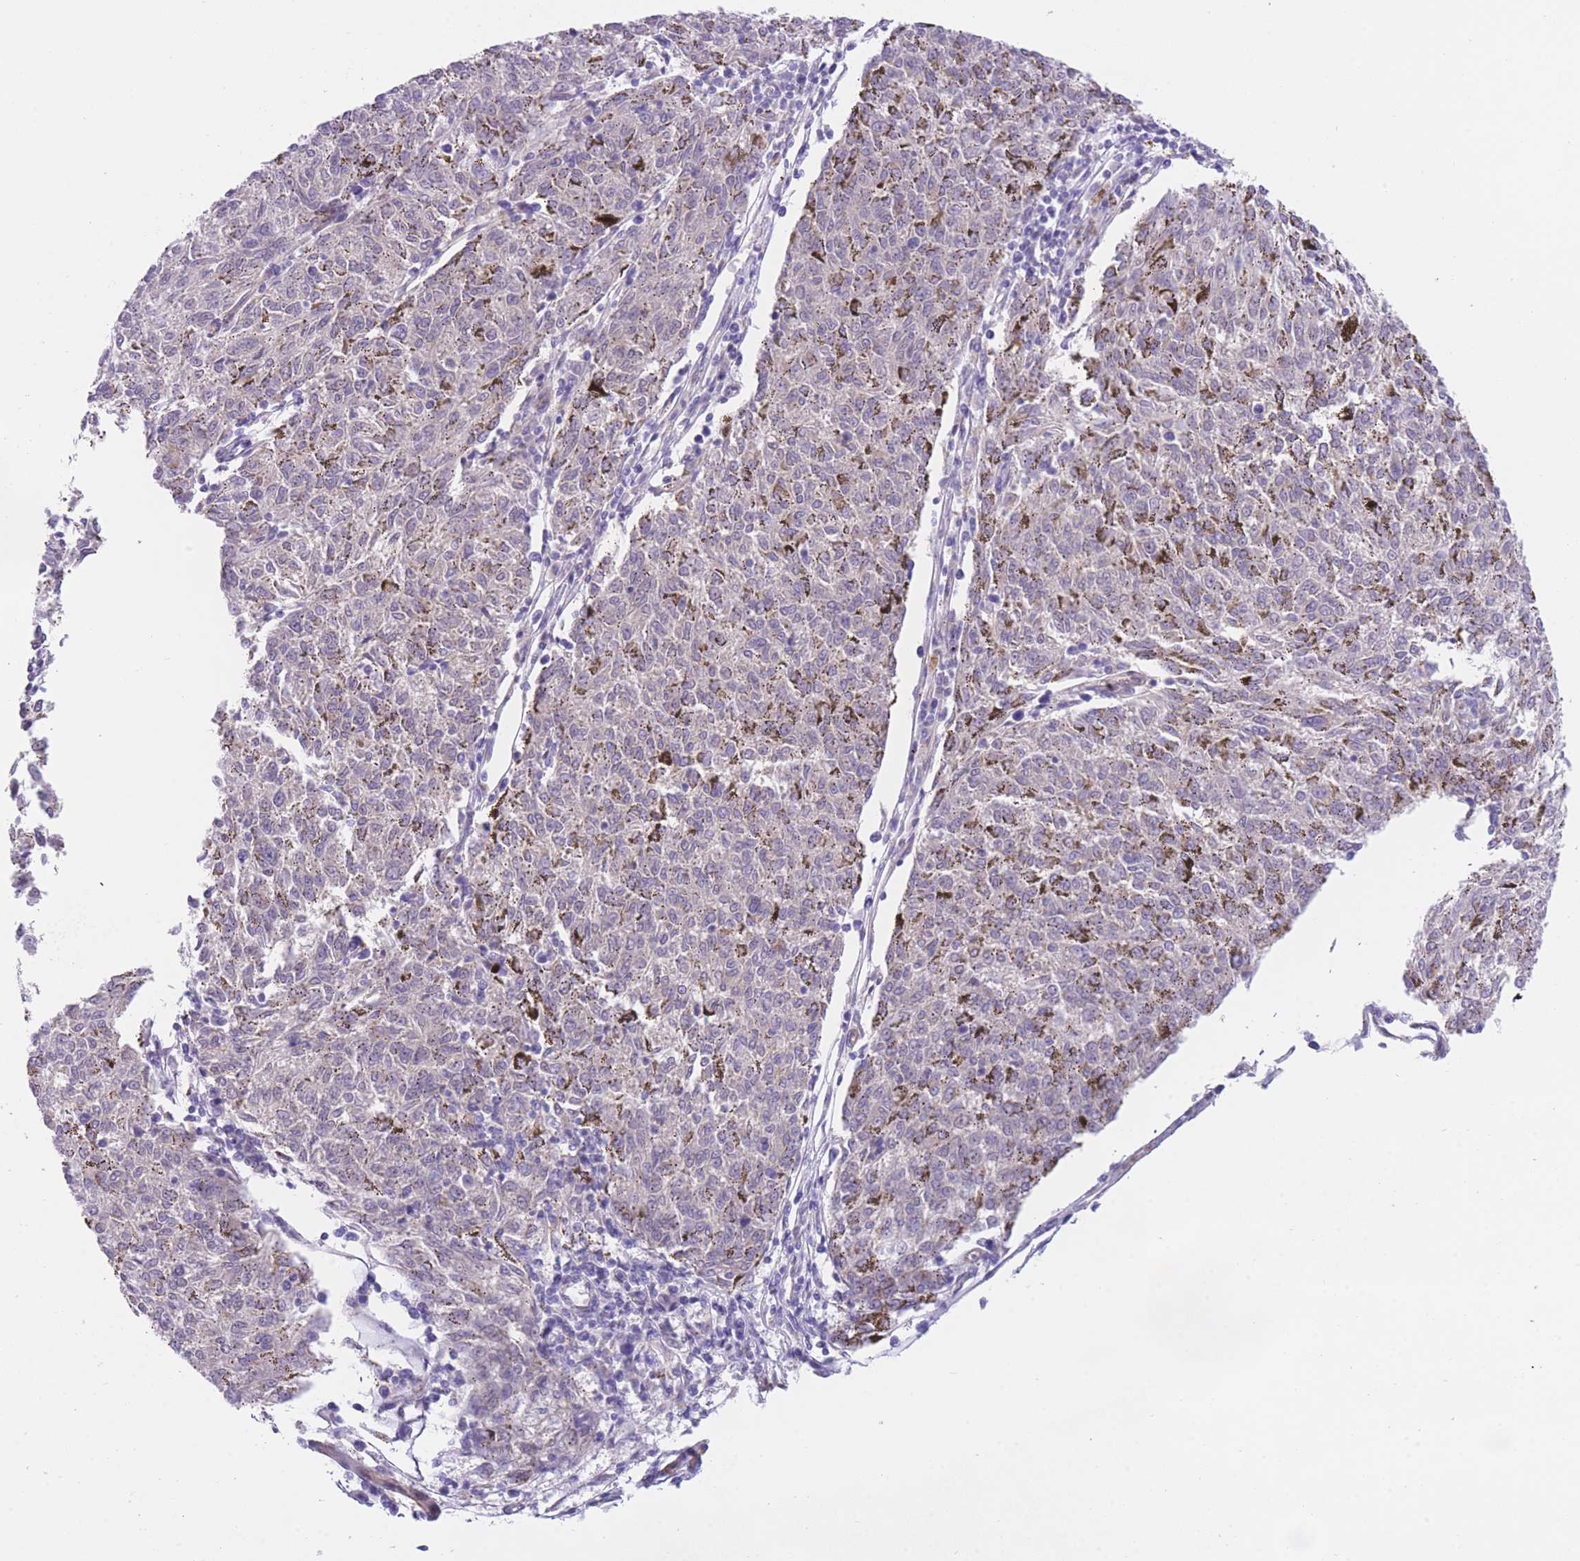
{"staining": {"intensity": "negative", "quantity": "none", "location": "none"}, "tissue": "melanoma", "cell_type": "Tumor cells", "image_type": "cancer", "snomed": [{"axis": "morphology", "description": "Malignant melanoma, NOS"}, {"axis": "topography", "description": "Skin"}], "caption": "DAB (3,3'-diaminobenzidine) immunohistochemical staining of melanoma displays no significant positivity in tumor cells. (Brightfield microscopy of DAB immunohistochemistry (IHC) at high magnification).", "gene": "QTRT1", "patient": {"sex": "female", "age": 72}}